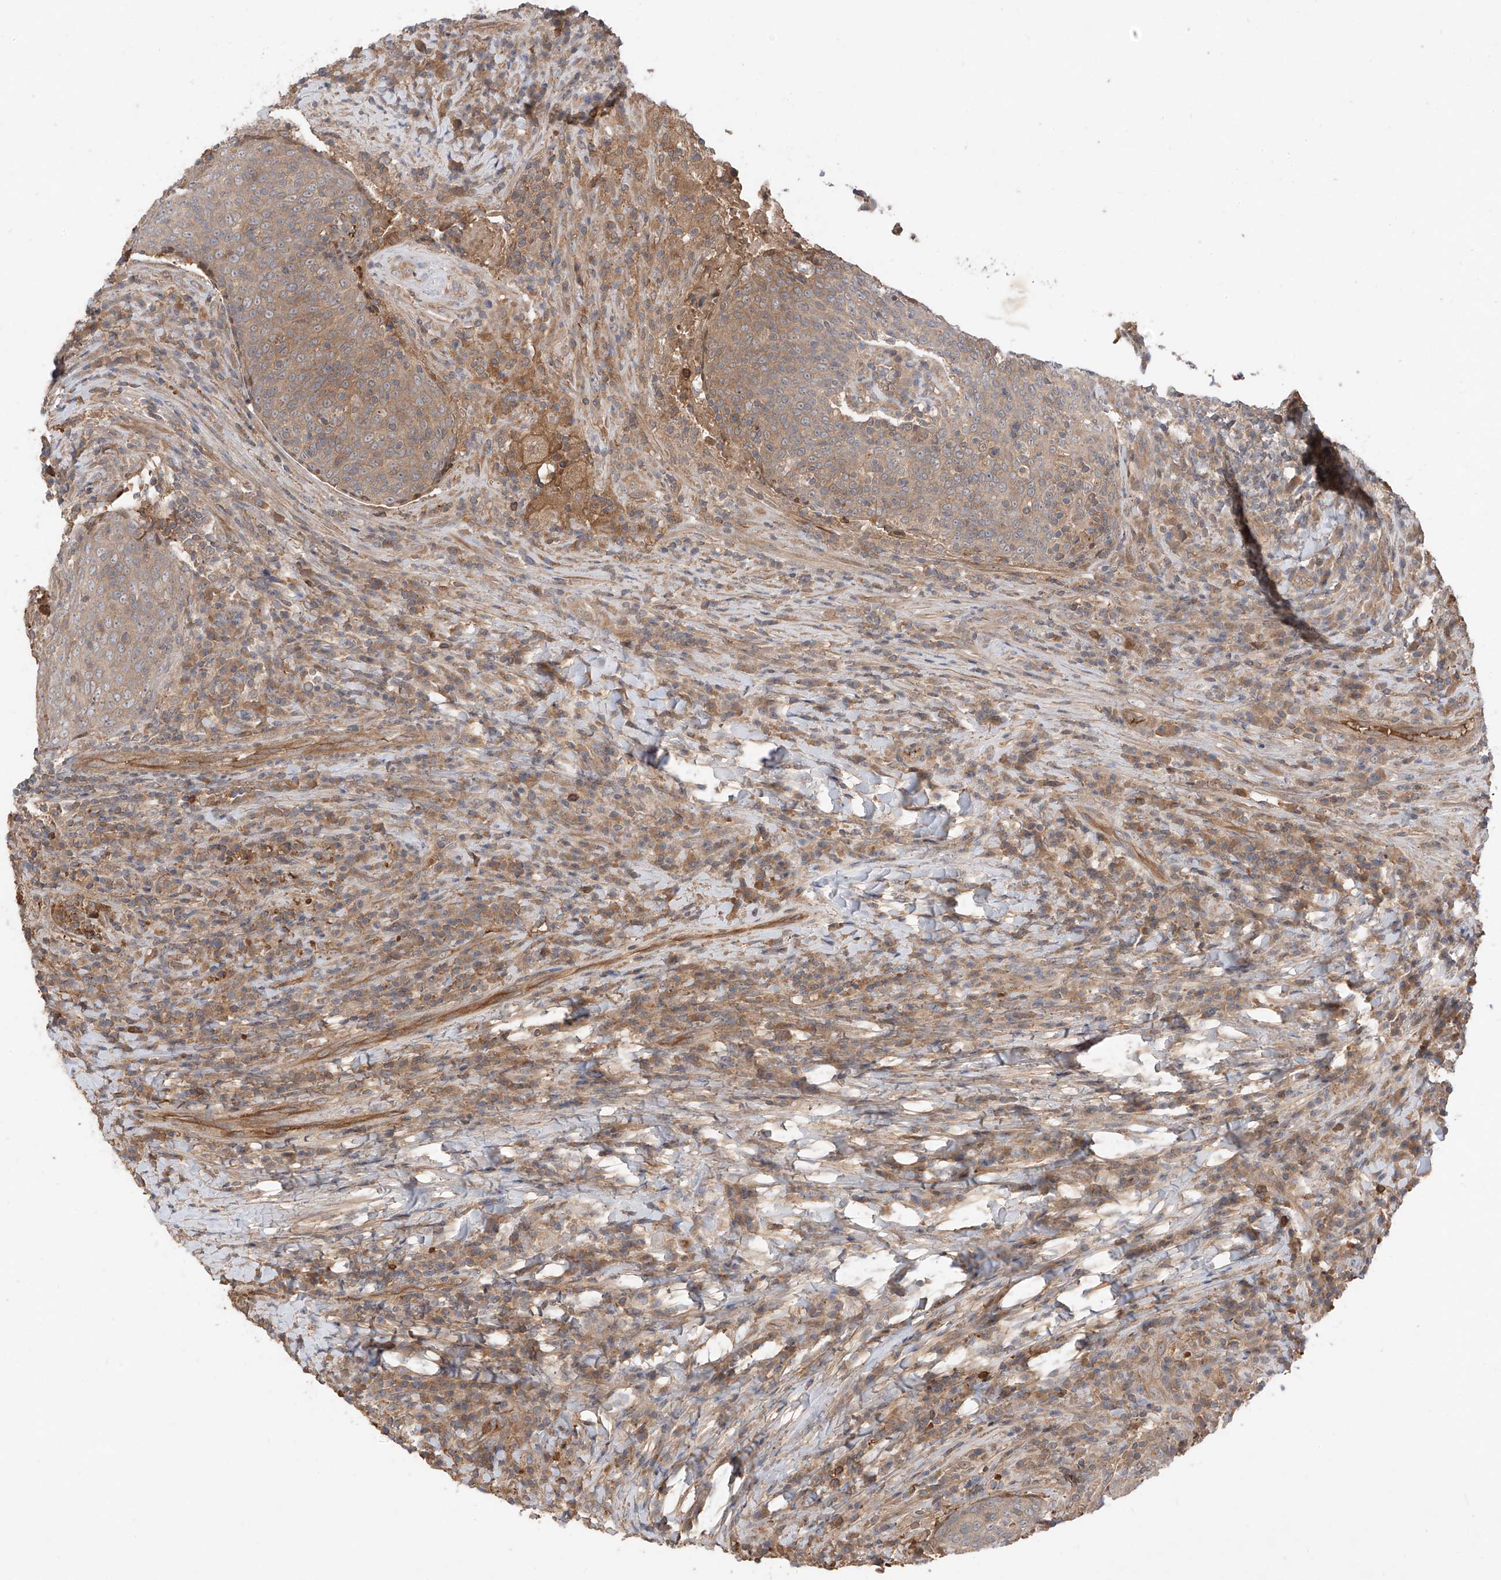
{"staining": {"intensity": "moderate", "quantity": "25%-75%", "location": "cytoplasmic/membranous"}, "tissue": "head and neck cancer", "cell_type": "Tumor cells", "image_type": "cancer", "snomed": [{"axis": "morphology", "description": "Squamous cell carcinoma, NOS"}, {"axis": "morphology", "description": "Squamous cell carcinoma, metastatic, NOS"}, {"axis": "topography", "description": "Lymph node"}, {"axis": "topography", "description": "Head-Neck"}], "caption": "Tumor cells demonstrate medium levels of moderate cytoplasmic/membranous expression in about 25%-75% of cells in human head and neck cancer.", "gene": "CACNA2D4", "patient": {"sex": "male", "age": 62}}